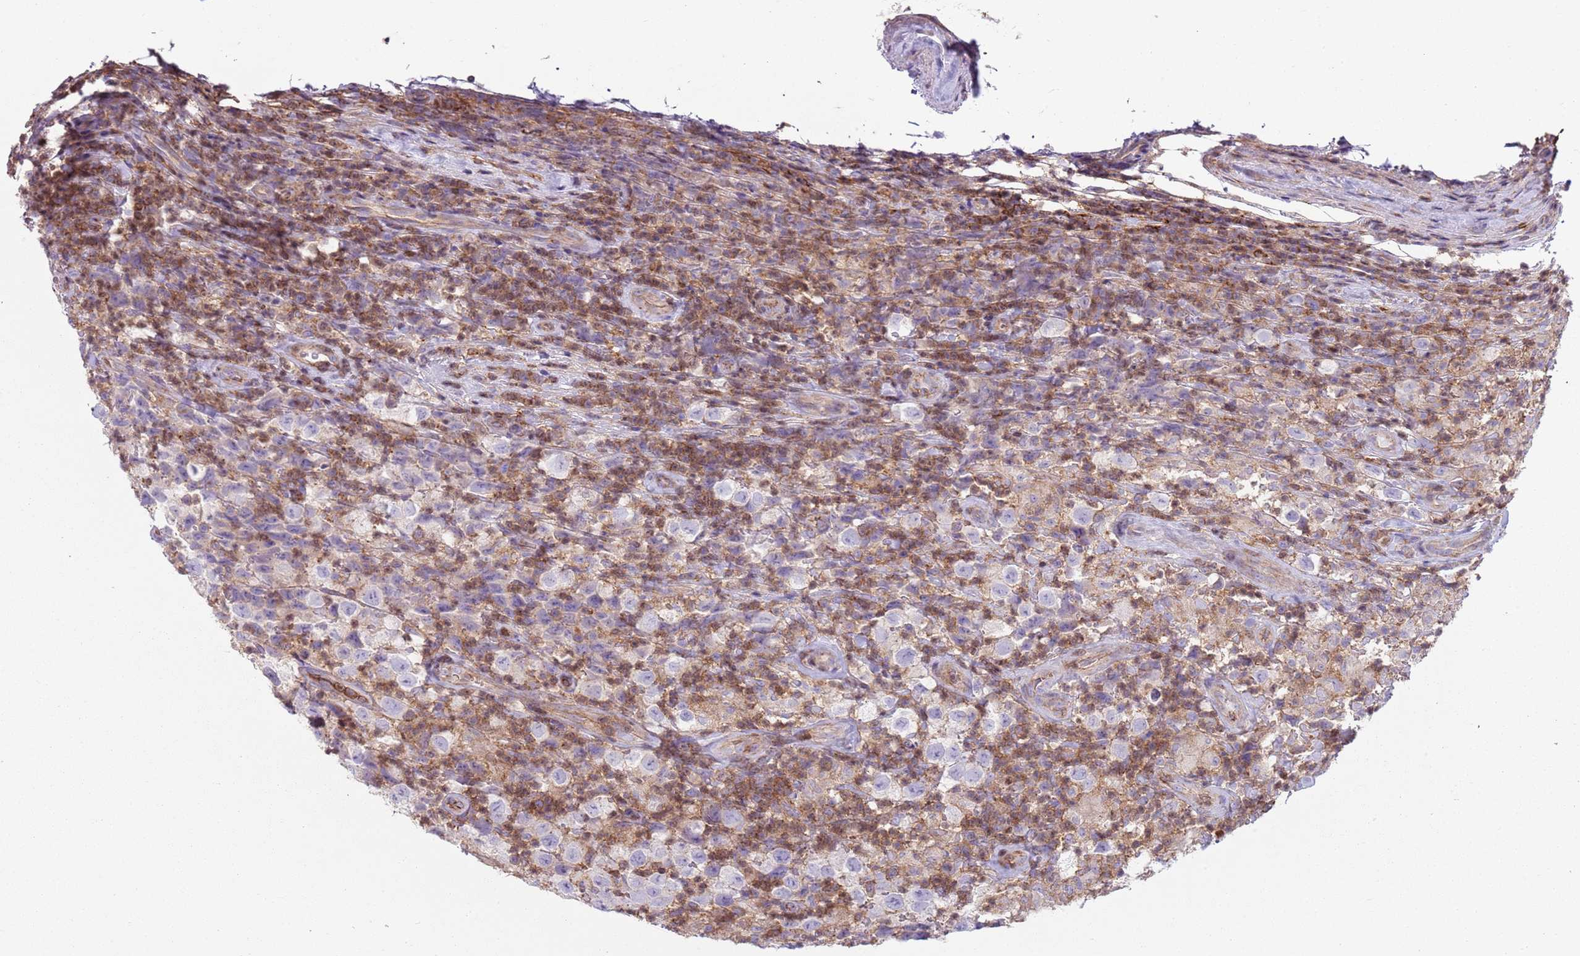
{"staining": {"intensity": "negative", "quantity": "none", "location": "none"}, "tissue": "testis cancer", "cell_type": "Tumor cells", "image_type": "cancer", "snomed": [{"axis": "morphology", "description": "Seminoma, NOS"}, {"axis": "morphology", "description": "Carcinoma, Embryonal, NOS"}, {"axis": "topography", "description": "Testis"}], "caption": "The image reveals no significant staining in tumor cells of testis cancer.", "gene": "GNAI3", "patient": {"sex": "male", "age": 41}}